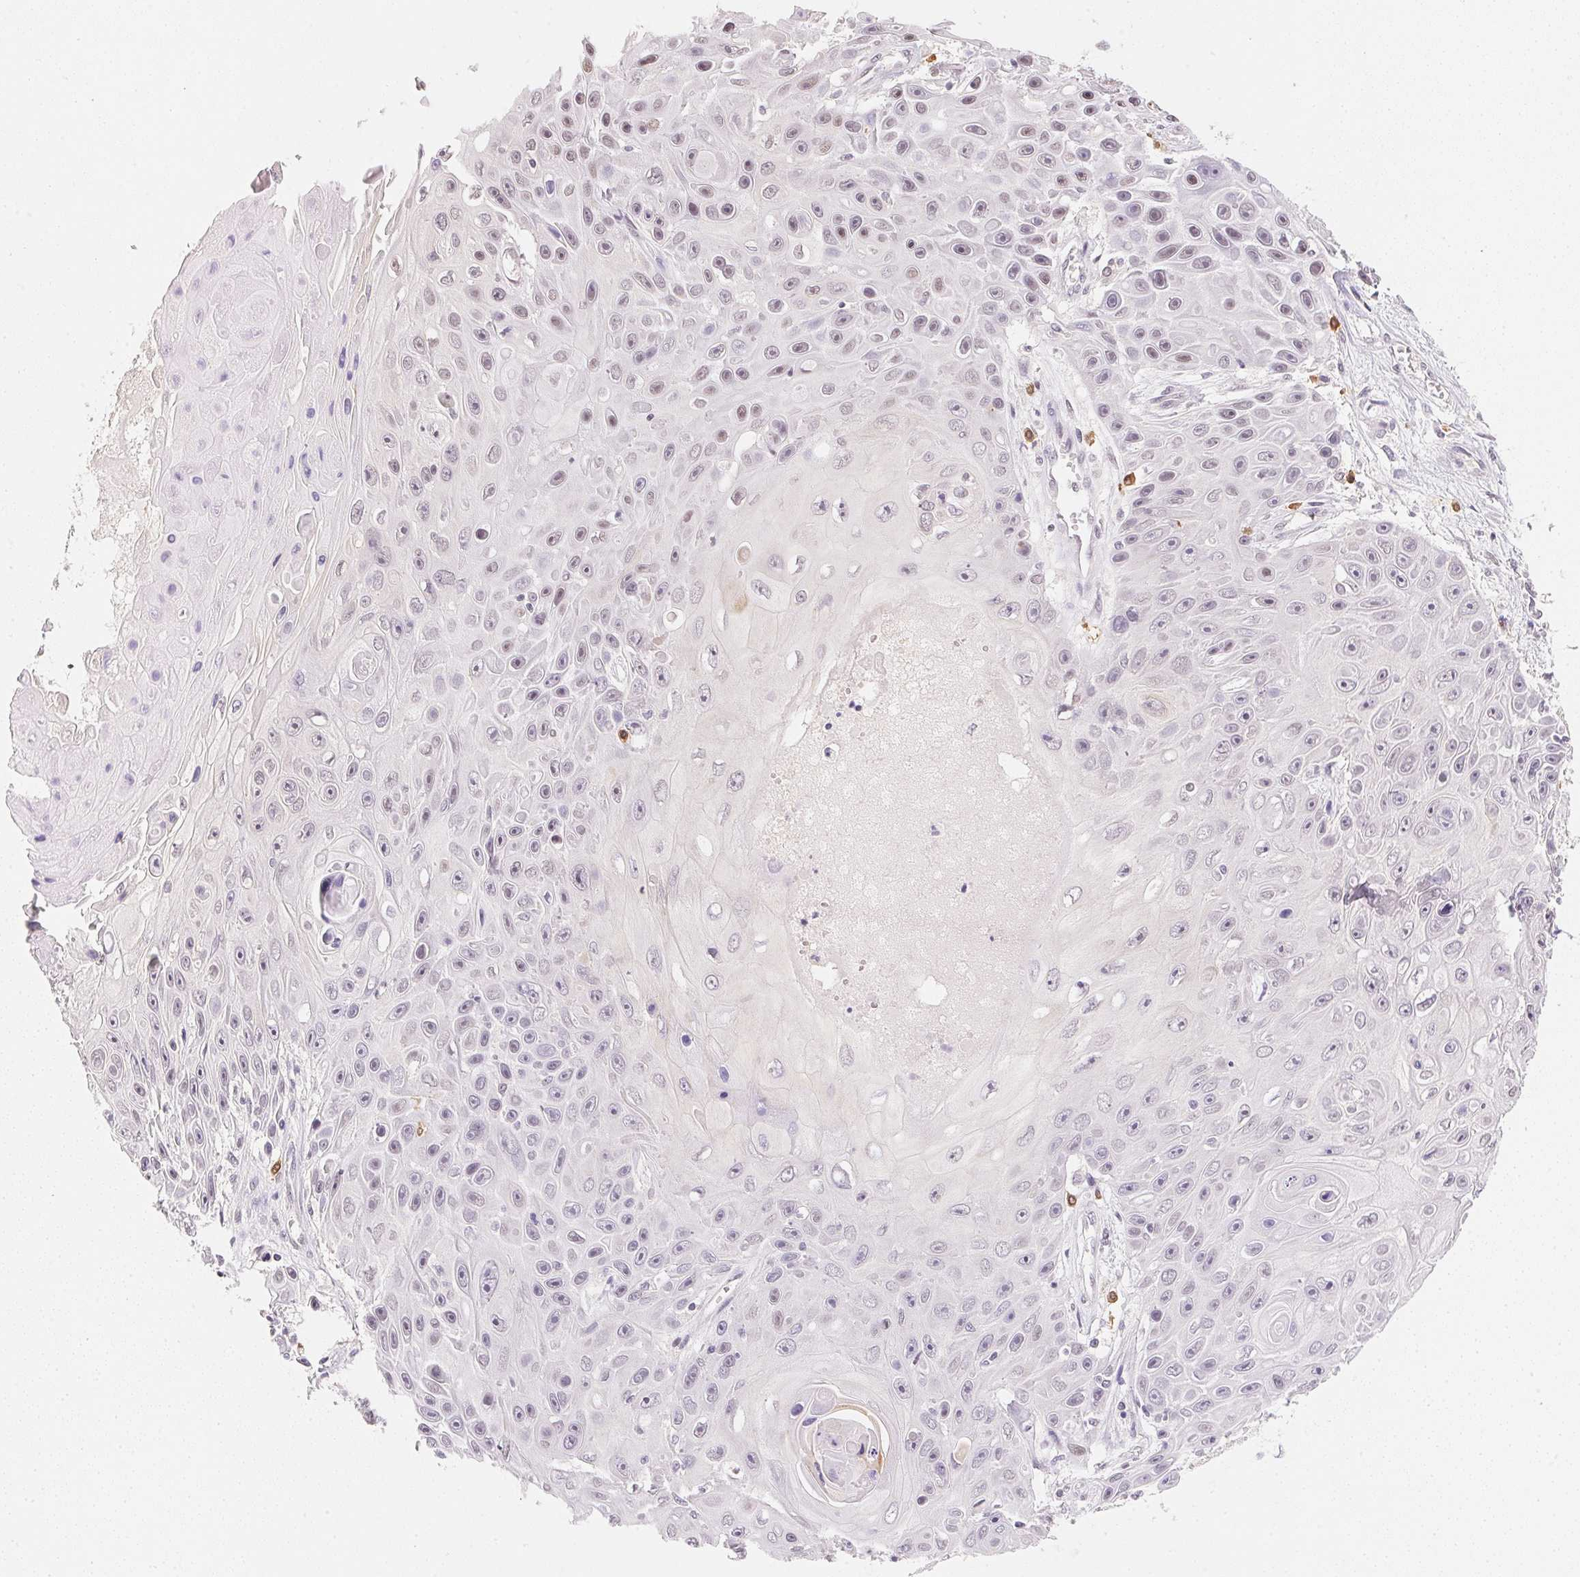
{"staining": {"intensity": "weak", "quantity": "<25%", "location": "nuclear"}, "tissue": "skin cancer", "cell_type": "Tumor cells", "image_type": "cancer", "snomed": [{"axis": "morphology", "description": "Squamous cell carcinoma, NOS"}, {"axis": "topography", "description": "Skin"}], "caption": "Immunohistochemistry image of skin squamous cell carcinoma stained for a protein (brown), which displays no staining in tumor cells.", "gene": "FNDC4", "patient": {"sex": "male", "age": 82}}